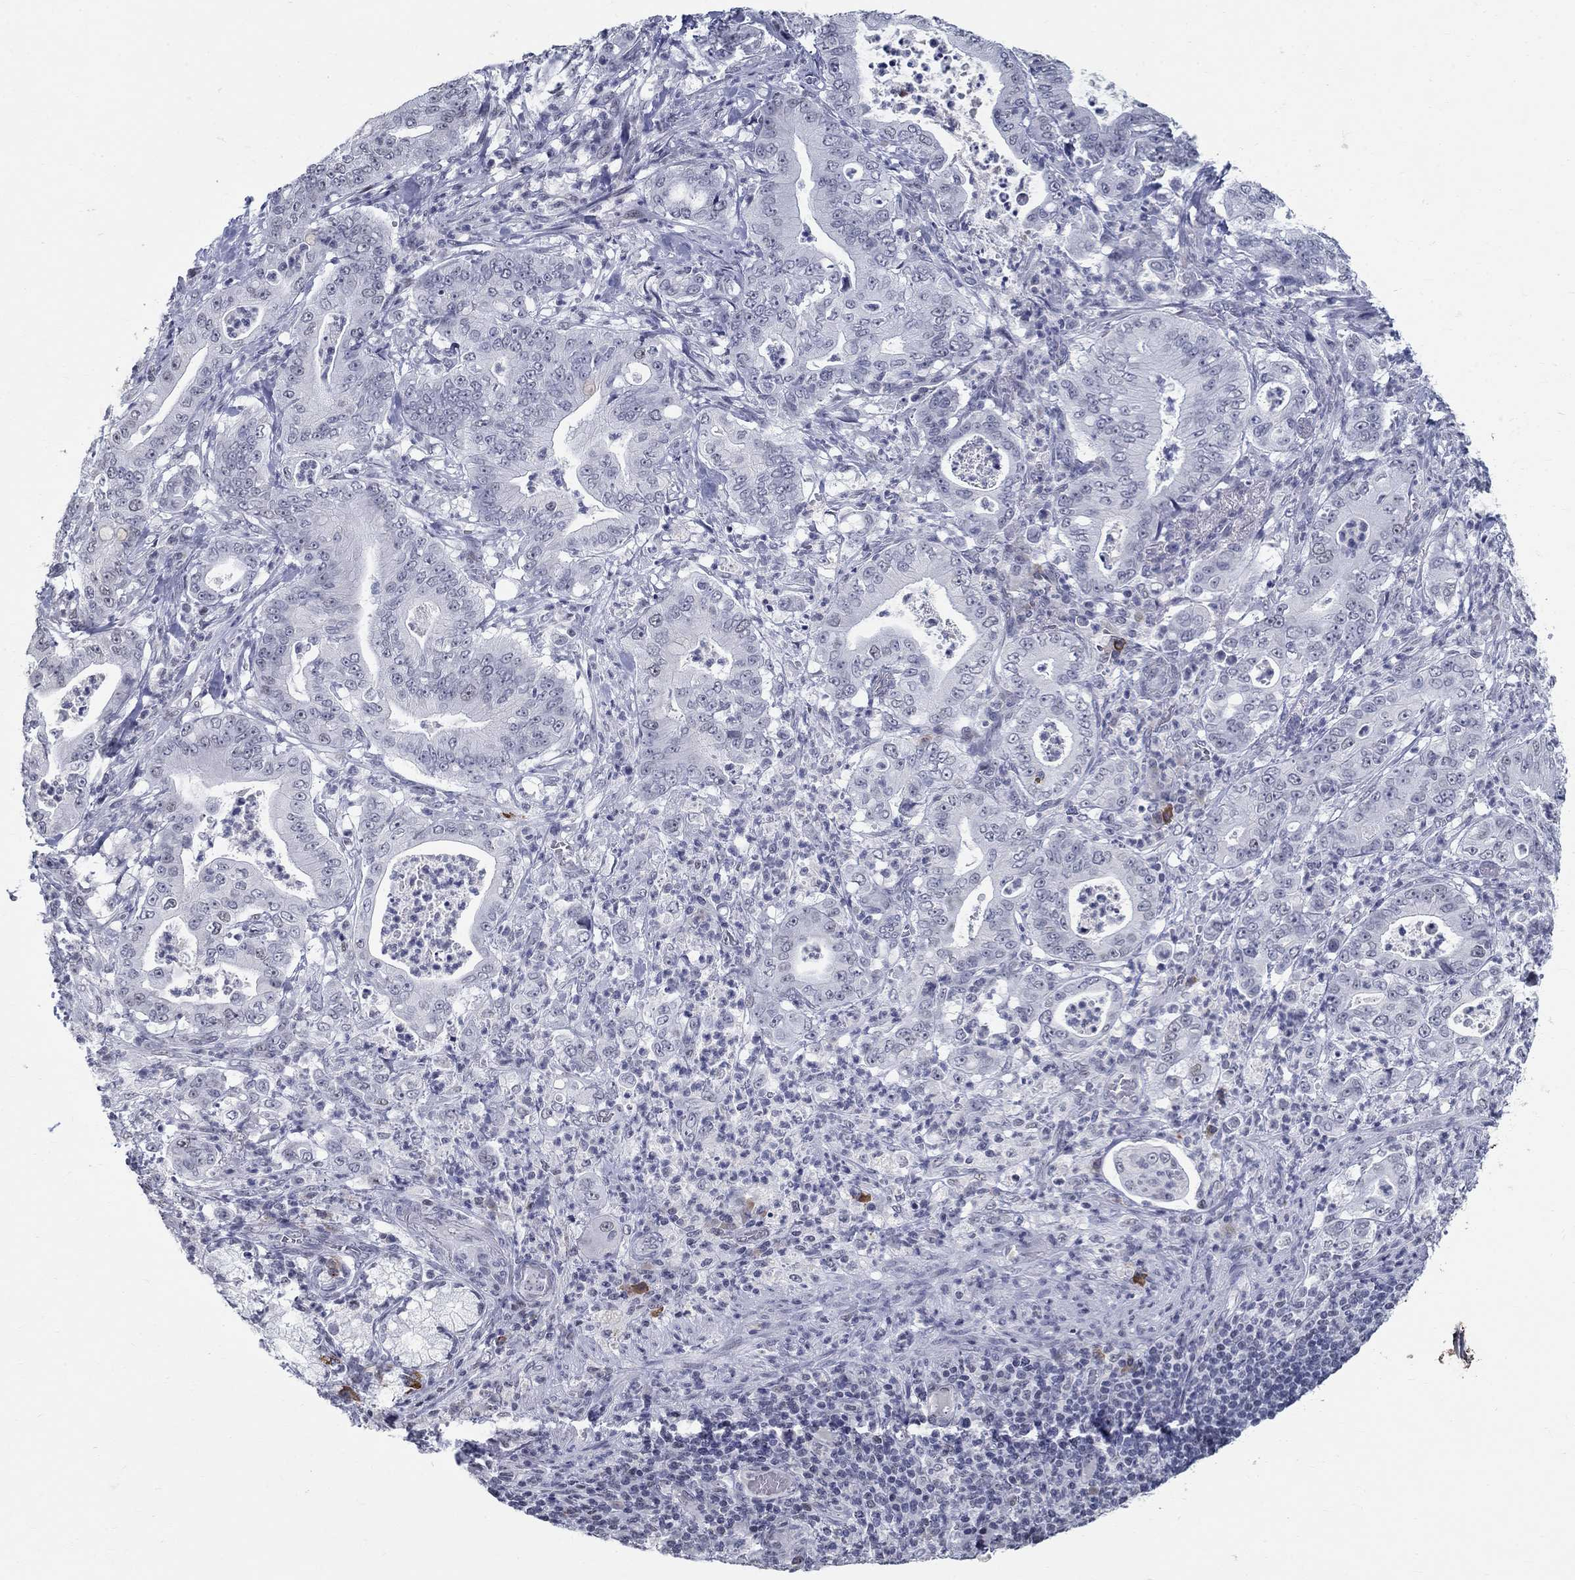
{"staining": {"intensity": "negative", "quantity": "none", "location": "none"}, "tissue": "pancreatic cancer", "cell_type": "Tumor cells", "image_type": "cancer", "snomed": [{"axis": "morphology", "description": "Adenocarcinoma, NOS"}, {"axis": "topography", "description": "Pancreas"}], "caption": "This is an immunohistochemistry (IHC) micrograph of adenocarcinoma (pancreatic). There is no staining in tumor cells.", "gene": "BHLHE22", "patient": {"sex": "male", "age": 71}}